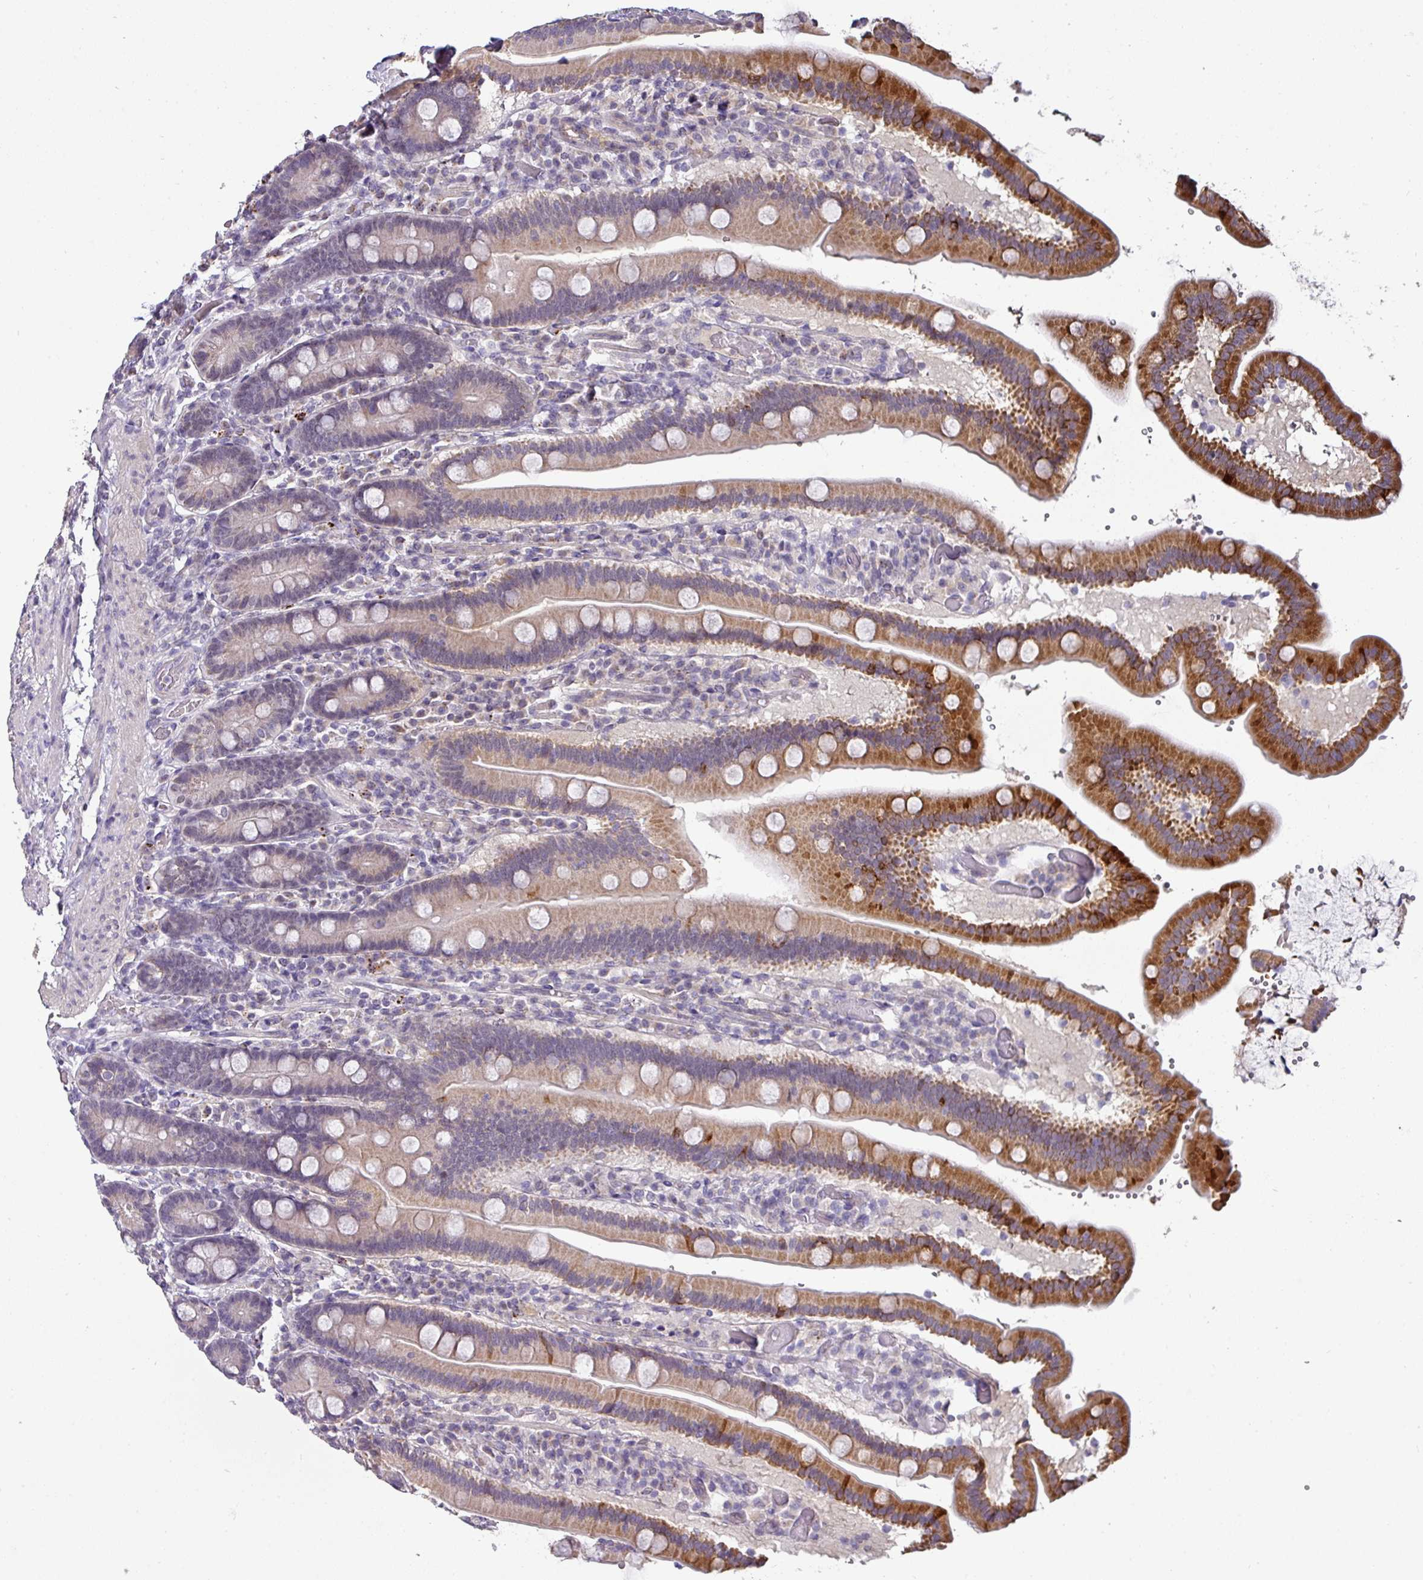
{"staining": {"intensity": "strong", "quantity": "<25%", "location": "cytoplasmic/membranous"}, "tissue": "duodenum", "cell_type": "Glandular cells", "image_type": "normal", "snomed": [{"axis": "morphology", "description": "Normal tissue, NOS"}, {"axis": "topography", "description": "Duodenum"}], "caption": "Immunohistochemical staining of unremarkable human duodenum shows <25% levels of strong cytoplasmic/membranous protein staining in about <25% of glandular cells.", "gene": "NAPSA", "patient": {"sex": "female", "age": 62}}